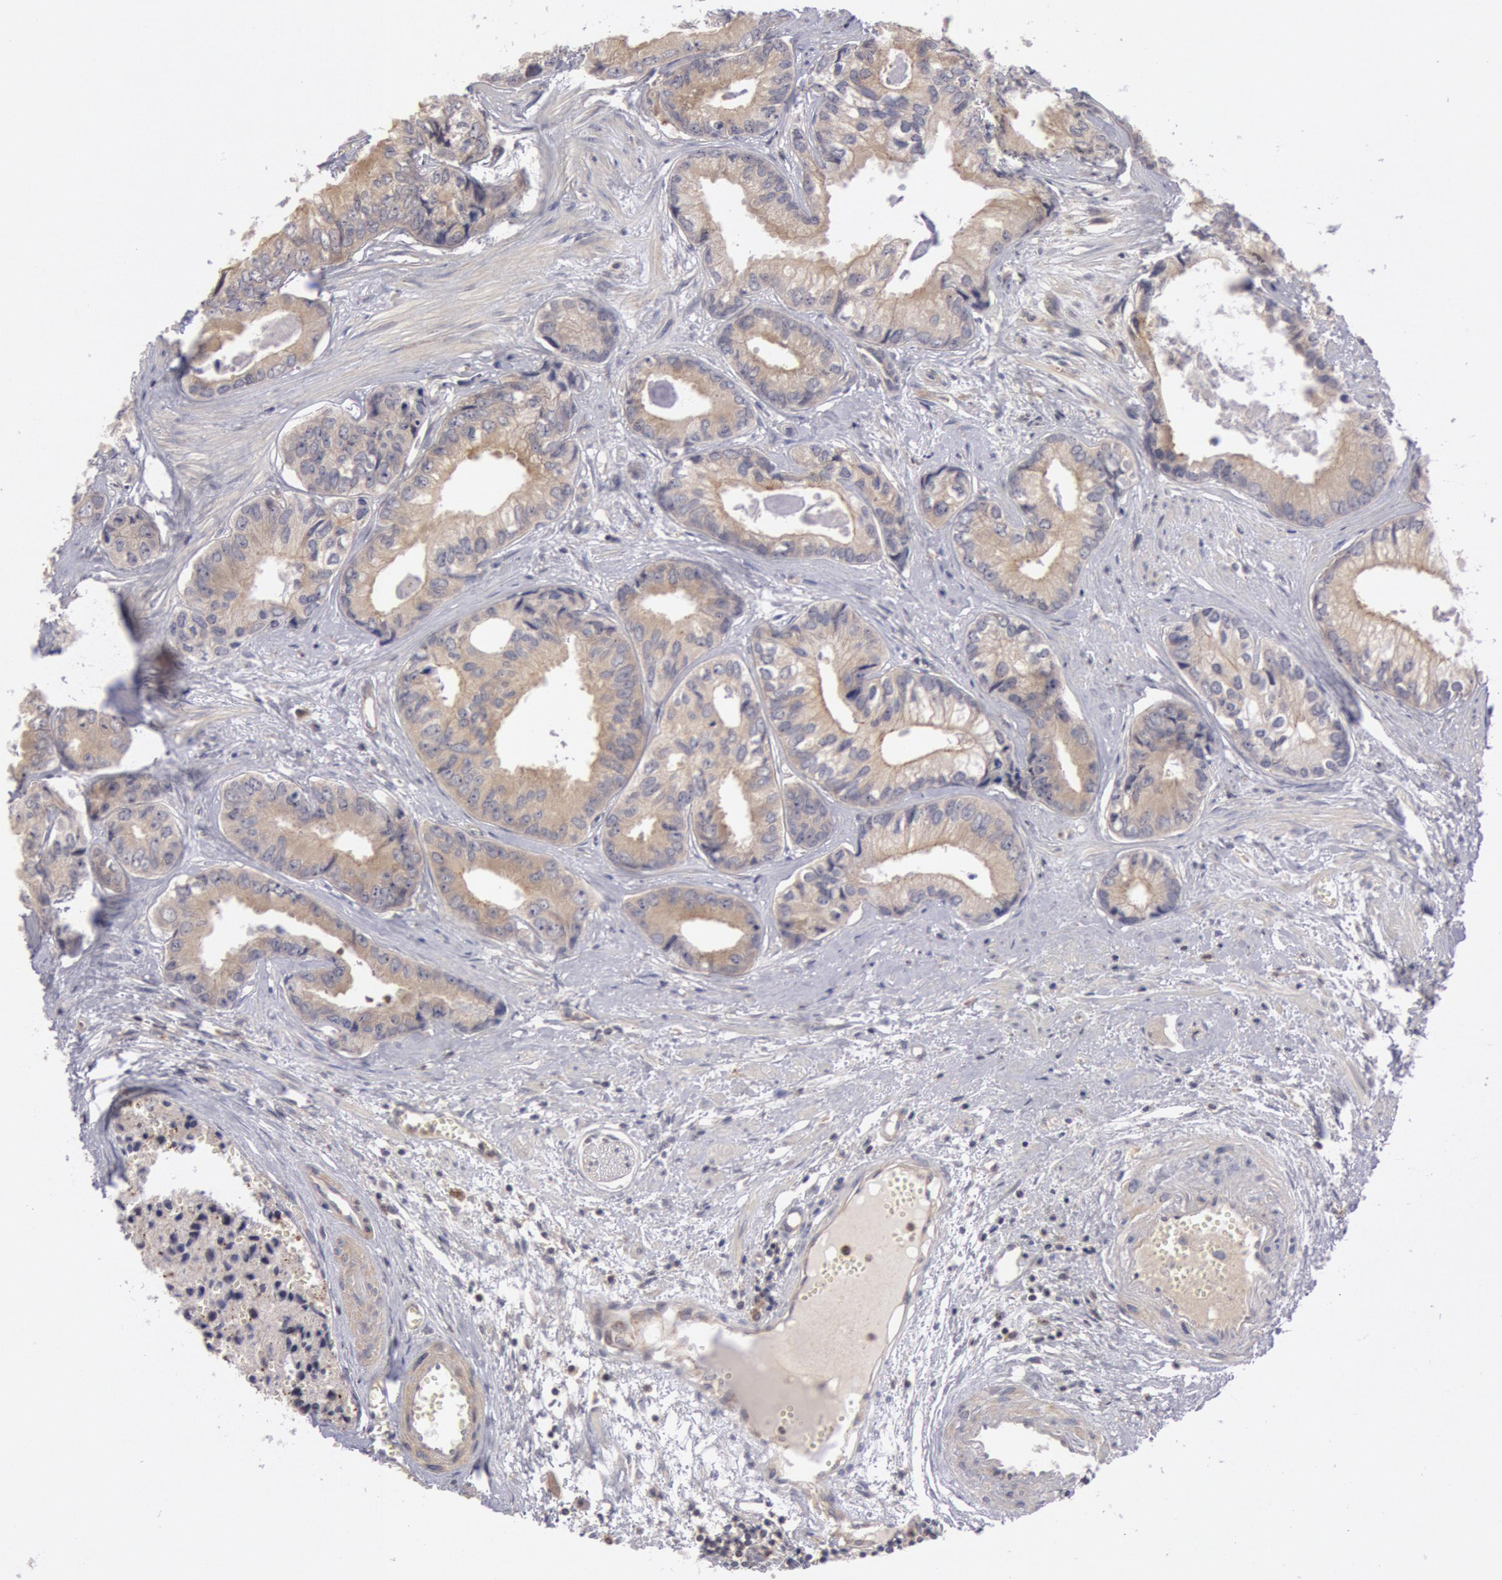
{"staining": {"intensity": "moderate", "quantity": ">75%", "location": "cytoplasmic/membranous"}, "tissue": "prostate cancer", "cell_type": "Tumor cells", "image_type": "cancer", "snomed": [{"axis": "morphology", "description": "Adenocarcinoma, High grade"}, {"axis": "topography", "description": "Prostate"}], "caption": "Prostate cancer (high-grade adenocarcinoma) tissue demonstrates moderate cytoplasmic/membranous expression in about >75% of tumor cells", "gene": "PLA2G6", "patient": {"sex": "male", "age": 56}}